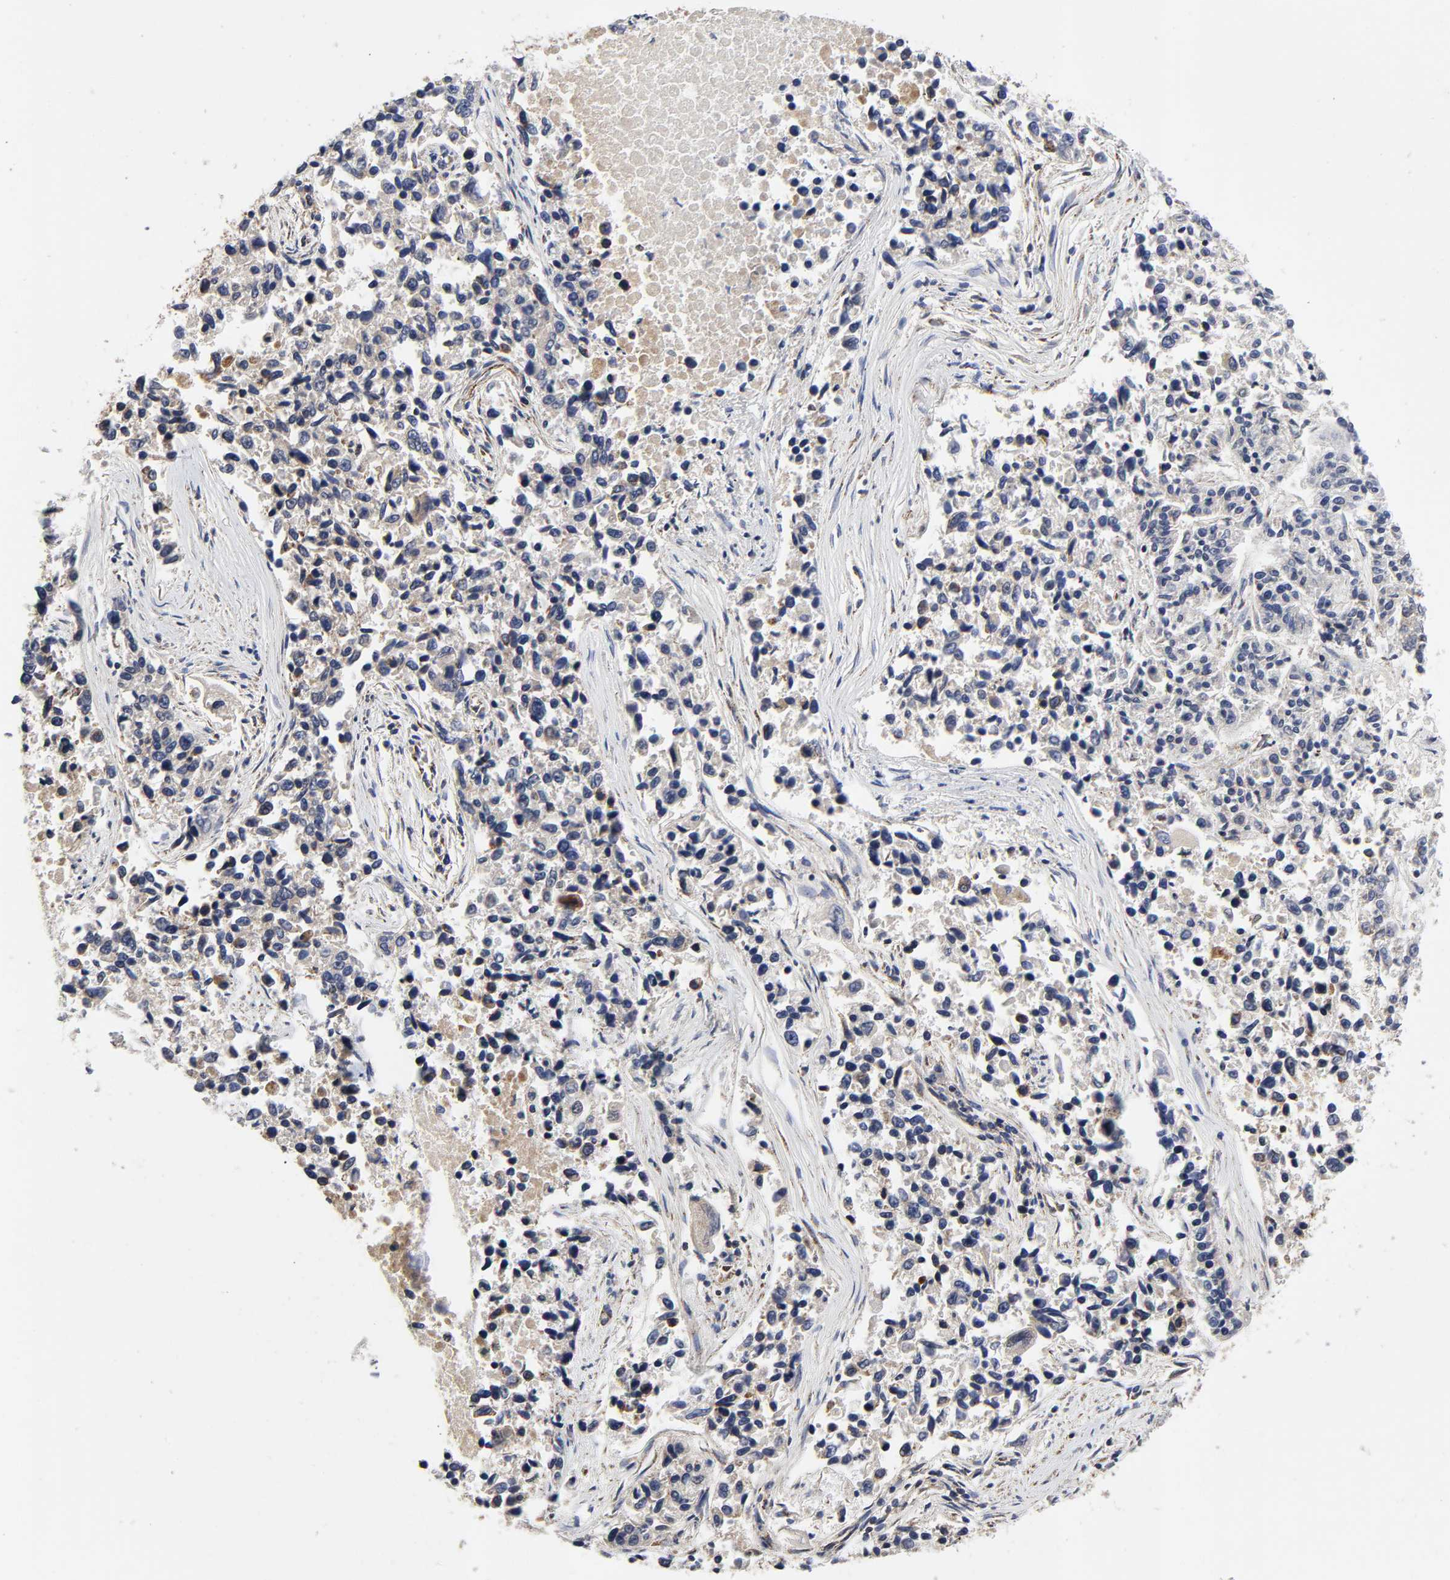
{"staining": {"intensity": "weak", "quantity": "<25%", "location": "cytoplasmic/membranous"}, "tissue": "lung cancer", "cell_type": "Tumor cells", "image_type": "cancer", "snomed": [{"axis": "morphology", "description": "Adenocarcinoma, NOS"}, {"axis": "topography", "description": "Lung"}], "caption": "The micrograph reveals no significant positivity in tumor cells of lung cancer. Nuclei are stained in blue.", "gene": "AOPEP", "patient": {"sex": "male", "age": 84}}